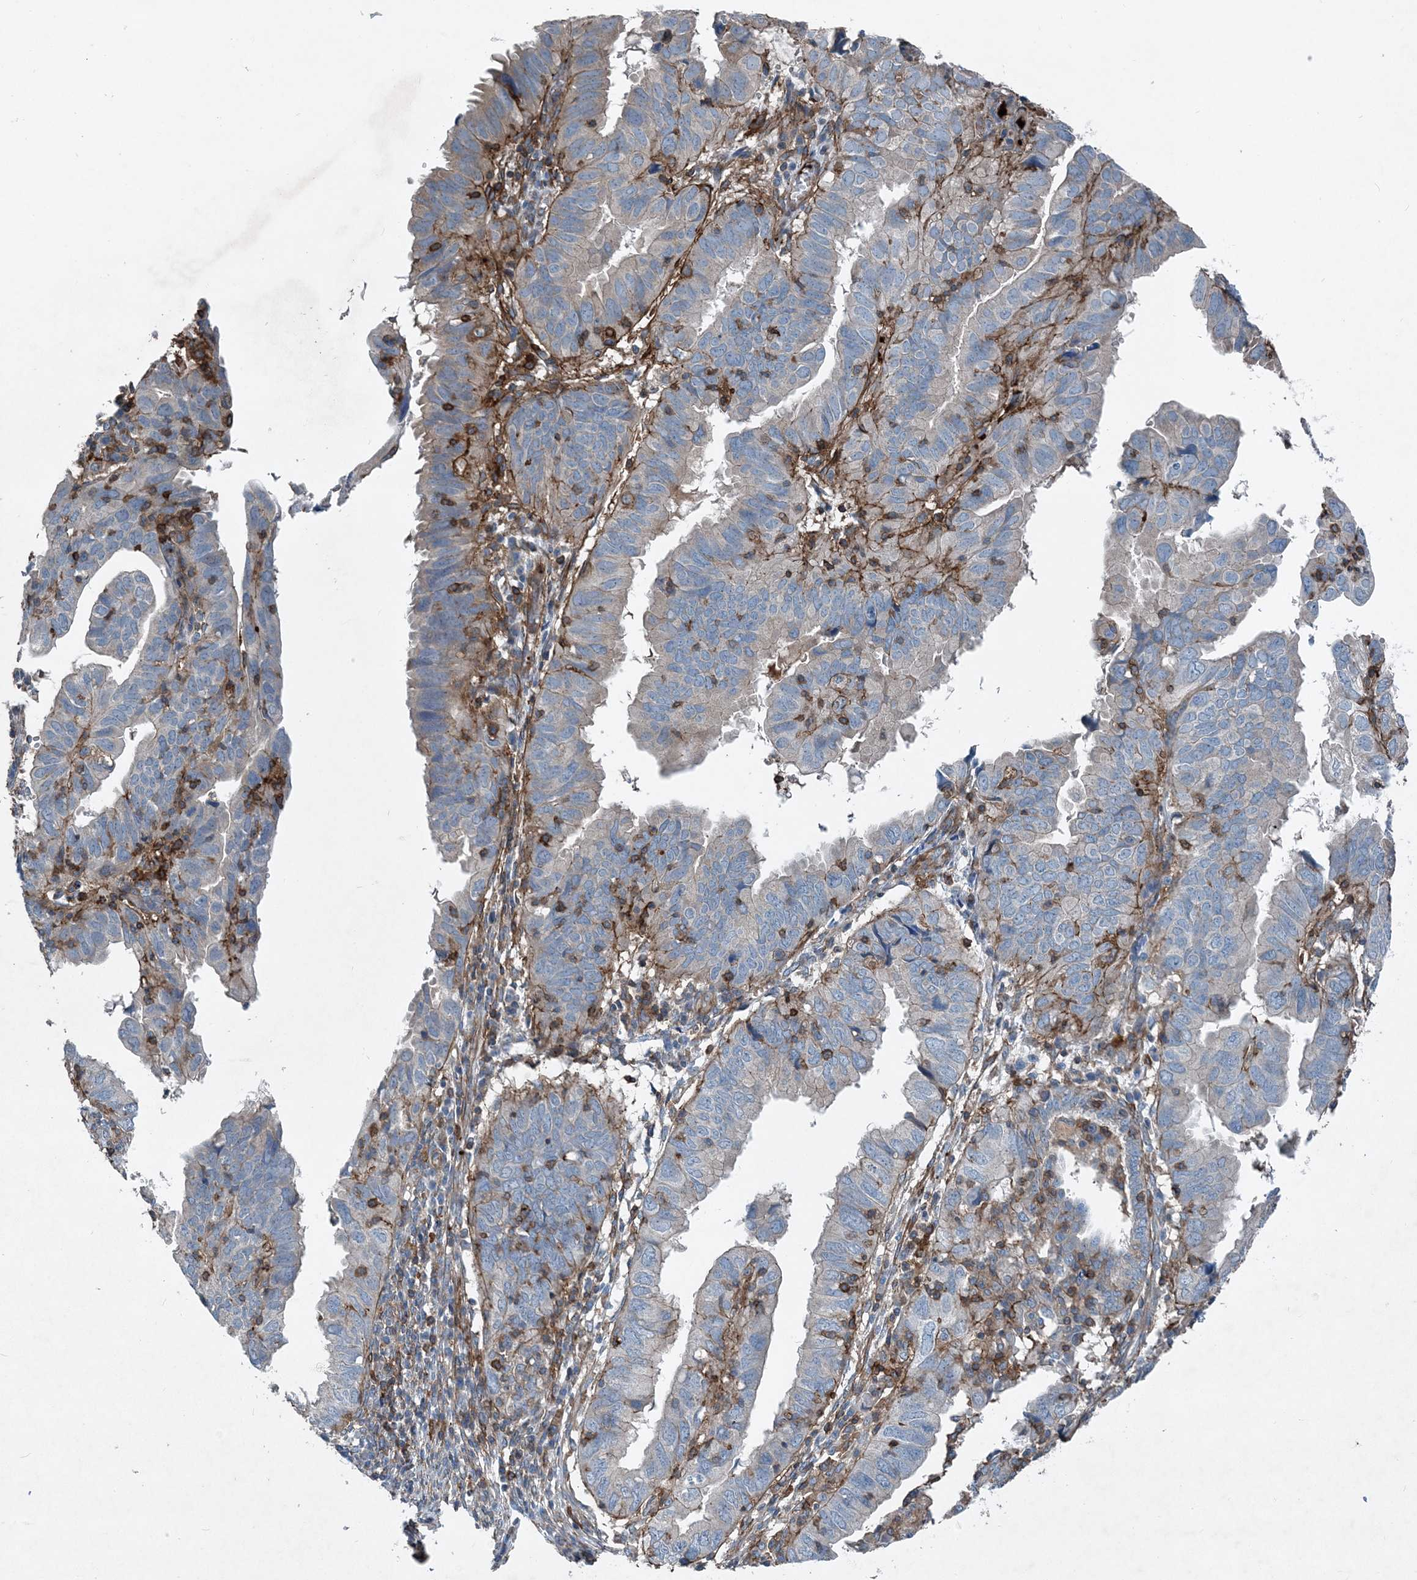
{"staining": {"intensity": "negative", "quantity": "none", "location": "none"}, "tissue": "endometrial cancer", "cell_type": "Tumor cells", "image_type": "cancer", "snomed": [{"axis": "morphology", "description": "Adenocarcinoma, NOS"}, {"axis": "topography", "description": "Uterus"}], "caption": "DAB (3,3'-diaminobenzidine) immunohistochemical staining of human adenocarcinoma (endometrial) shows no significant positivity in tumor cells.", "gene": "DGUOK", "patient": {"sex": "female", "age": 77}}